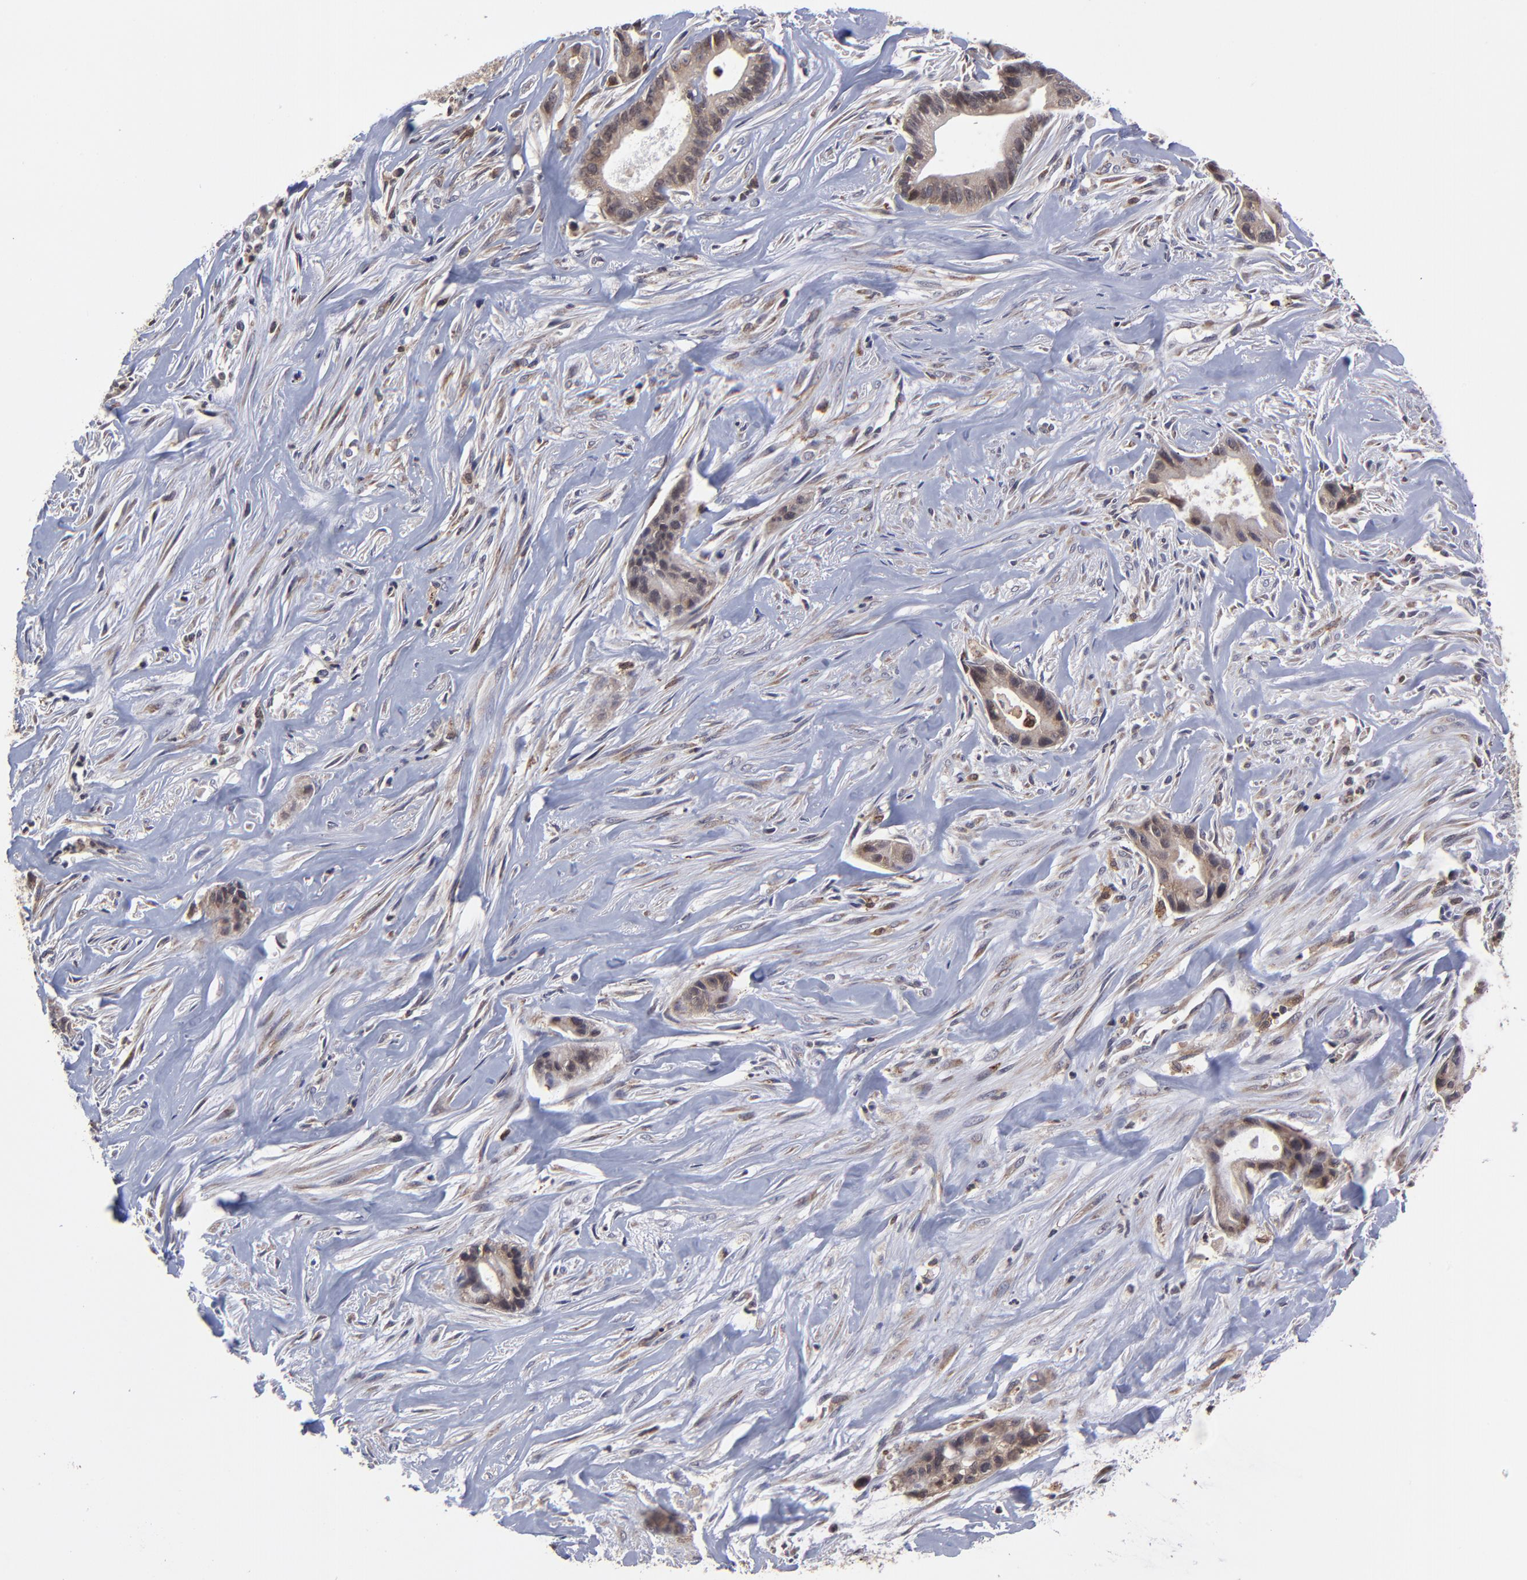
{"staining": {"intensity": "moderate", "quantity": "25%-75%", "location": "cytoplasmic/membranous"}, "tissue": "liver cancer", "cell_type": "Tumor cells", "image_type": "cancer", "snomed": [{"axis": "morphology", "description": "Cholangiocarcinoma"}, {"axis": "topography", "description": "Liver"}], "caption": "Immunohistochemistry (IHC) of human liver cancer reveals medium levels of moderate cytoplasmic/membranous expression in approximately 25%-75% of tumor cells. Using DAB (3,3'-diaminobenzidine) (brown) and hematoxylin (blue) stains, captured at high magnification using brightfield microscopy.", "gene": "UBE2L6", "patient": {"sex": "female", "age": 55}}